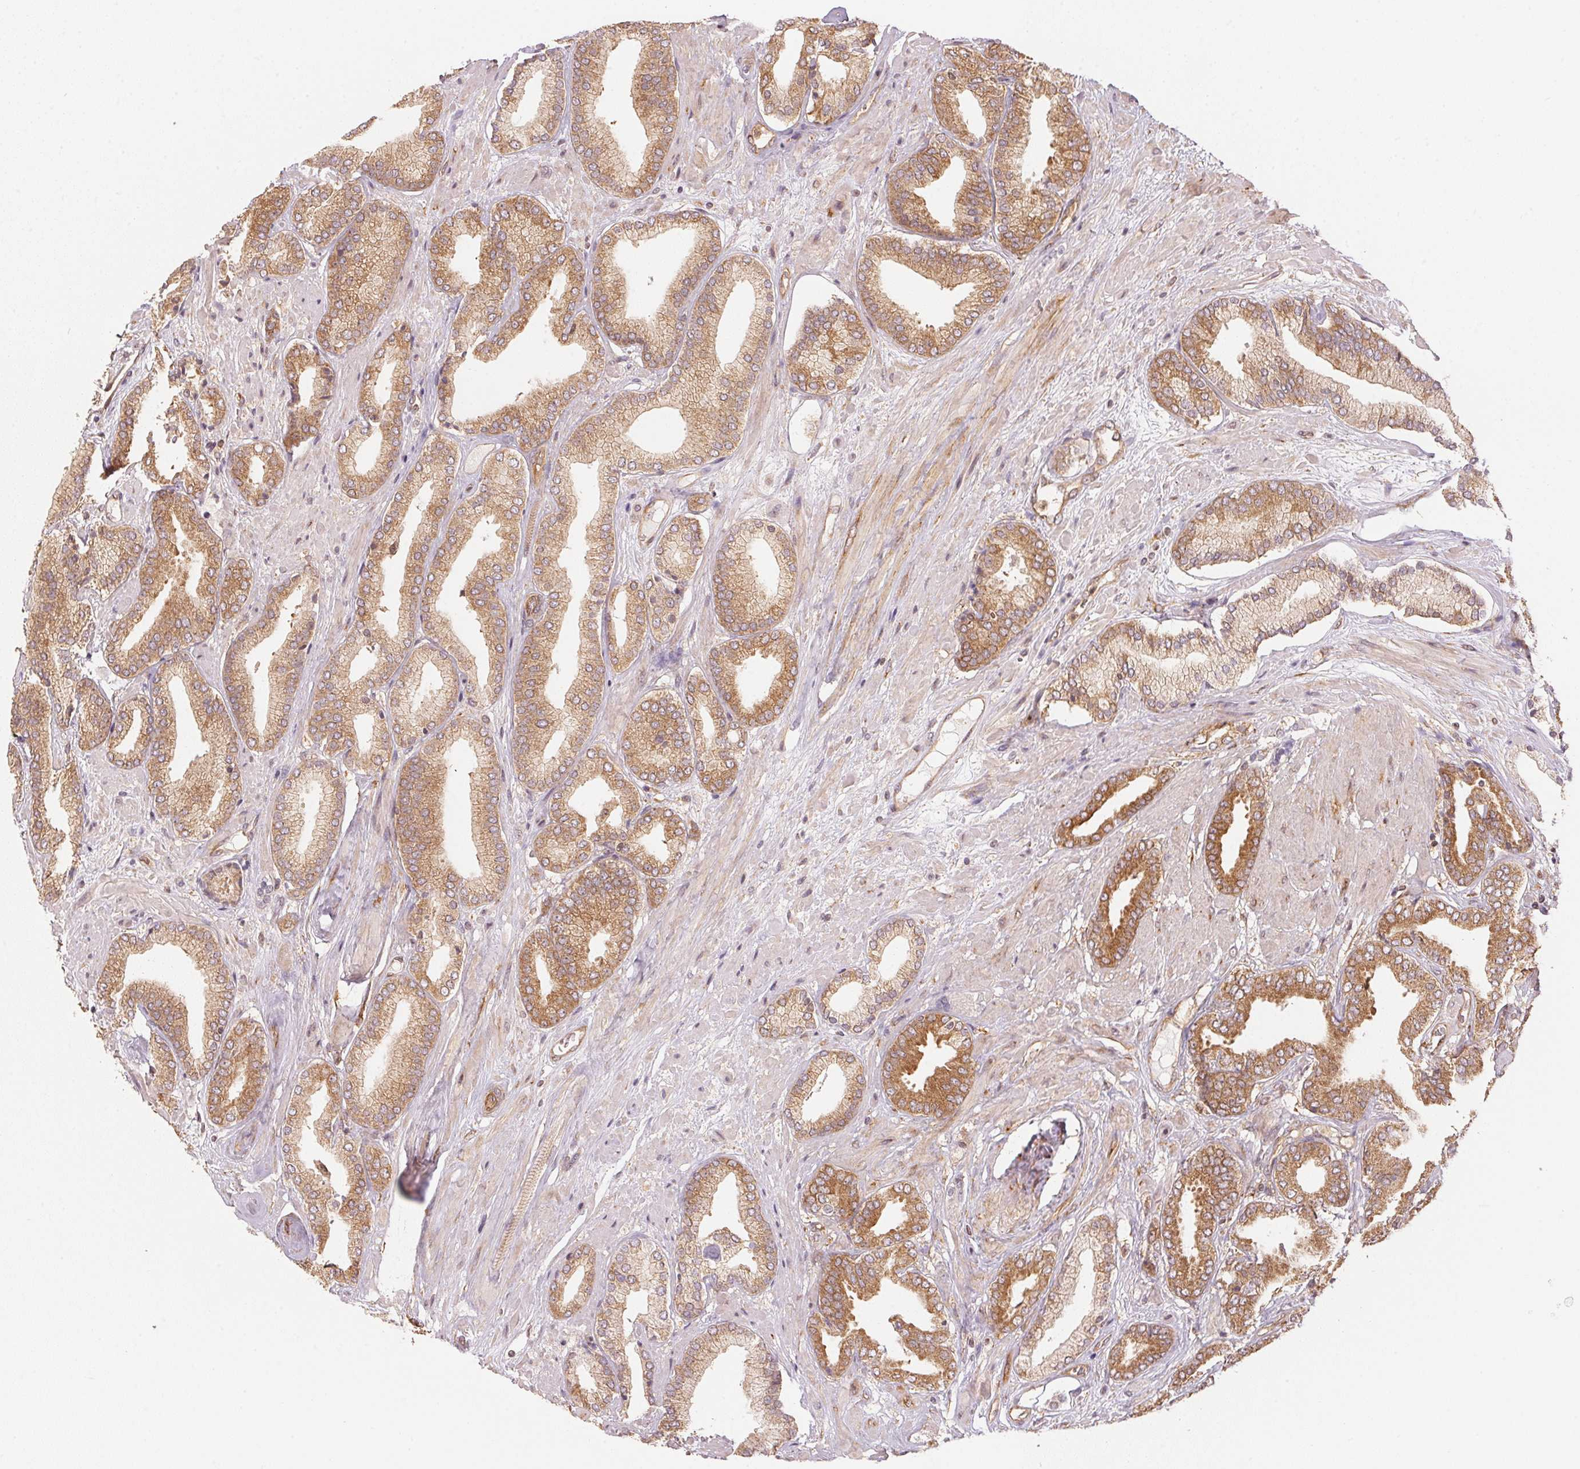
{"staining": {"intensity": "moderate", "quantity": ">75%", "location": "cytoplasmic/membranous"}, "tissue": "prostate cancer", "cell_type": "Tumor cells", "image_type": "cancer", "snomed": [{"axis": "morphology", "description": "Adenocarcinoma, High grade"}, {"axis": "topography", "description": "Prostate"}], "caption": "A histopathology image of human adenocarcinoma (high-grade) (prostate) stained for a protein displays moderate cytoplasmic/membranous brown staining in tumor cells. (Stains: DAB (3,3'-diaminobenzidine) in brown, nuclei in blue, Microscopy: brightfield microscopy at high magnification).", "gene": "STRN4", "patient": {"sex": "male", "age": 56}}